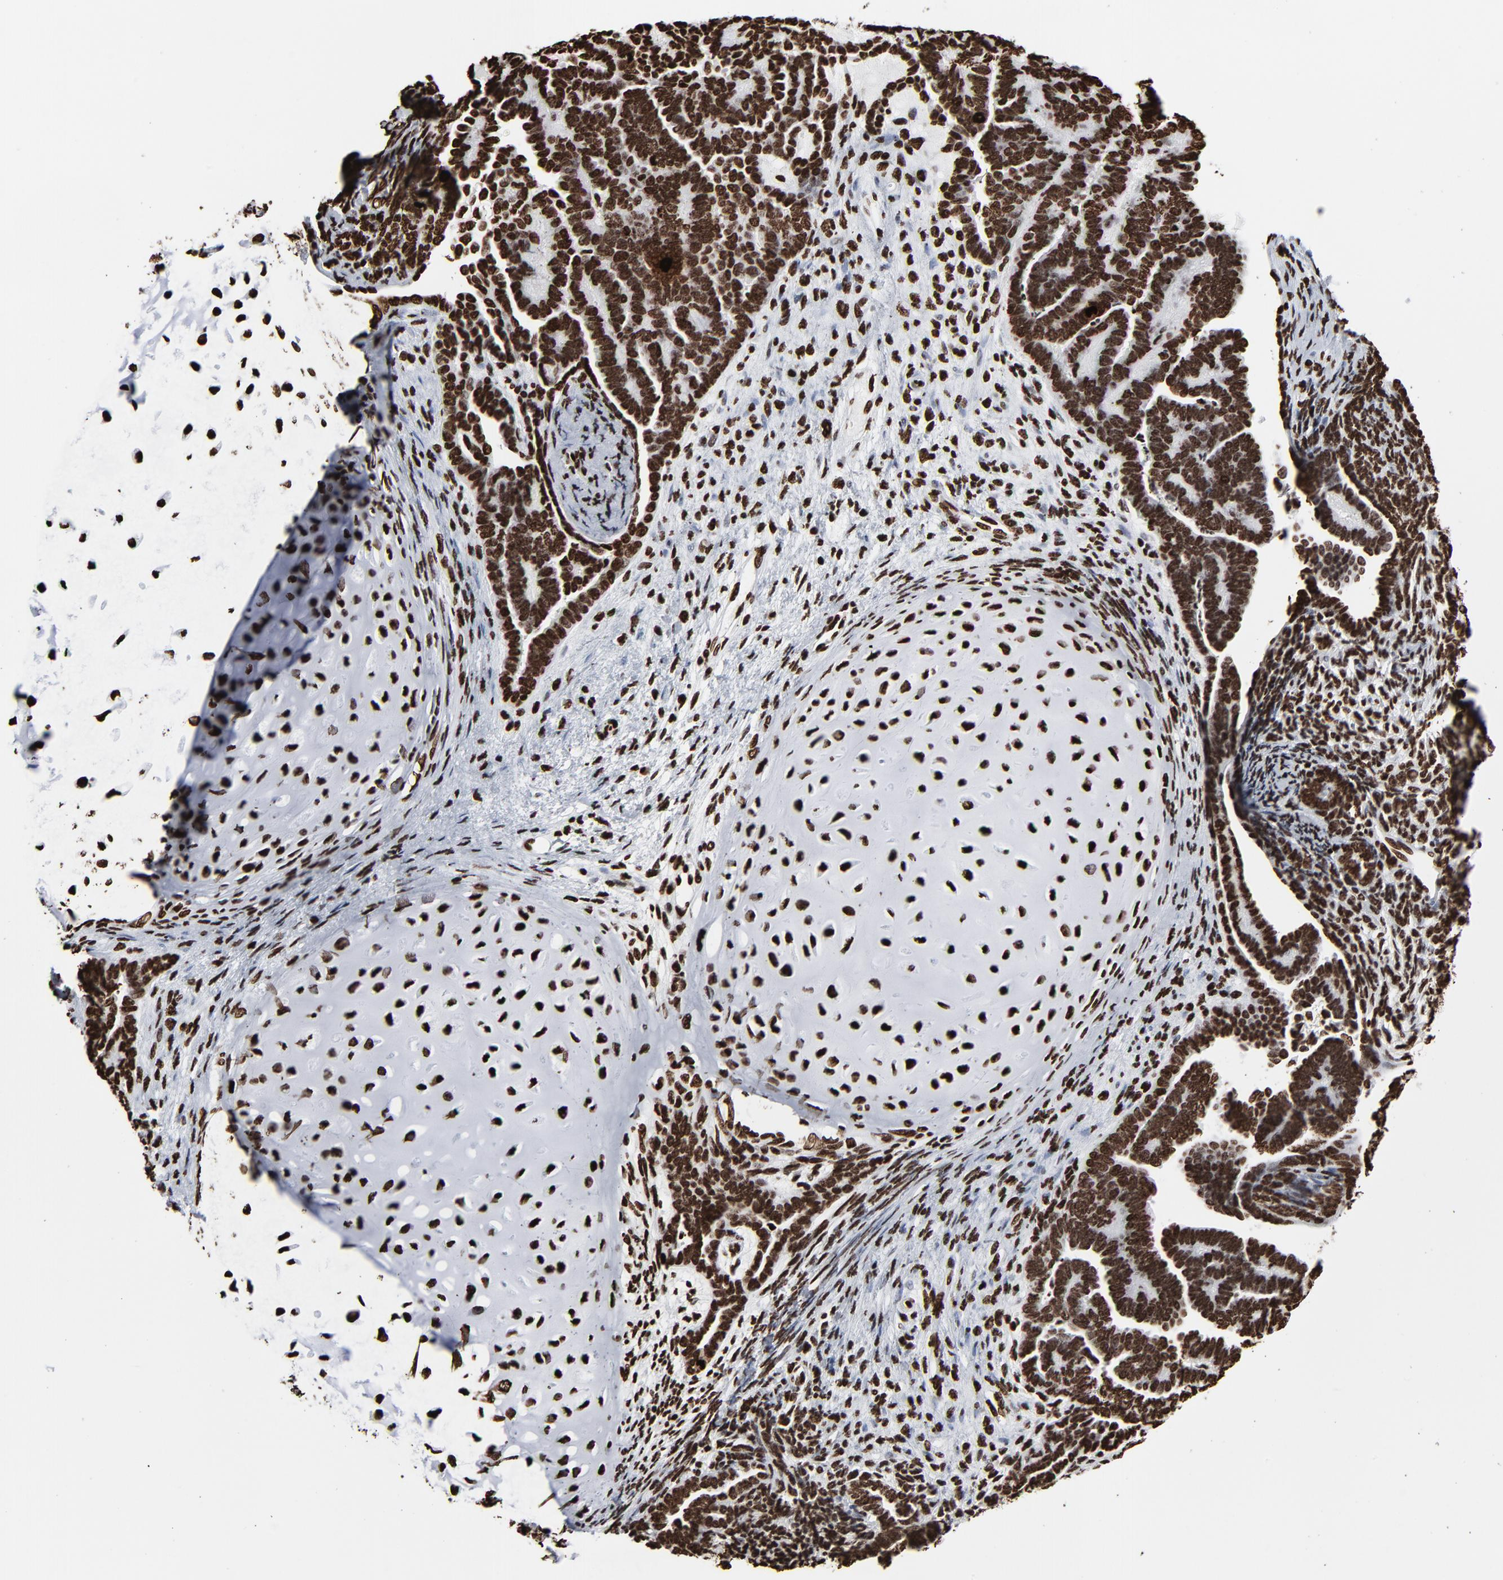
{"staining": {"intensity": "strong", "quantity": ">75%", "location": "nuclear"}, "tissue": "endometrial cancer", "cell_type": "Tumor cells", "image_type": "cancer", "snomed": [{"axis": "morphology", "description": "Neoplasm, malignant, NOS"}, {"axis": "topography", "description": "Endometrium"}], "caption": "Endometrial malignant neoplasm was stained to show a protein in brown. There is high levels of strong nuclear positivity in approximately >75% of tumor cells.", "gene": "H3-4", "patient": {"sex": "female", "age": 74}}